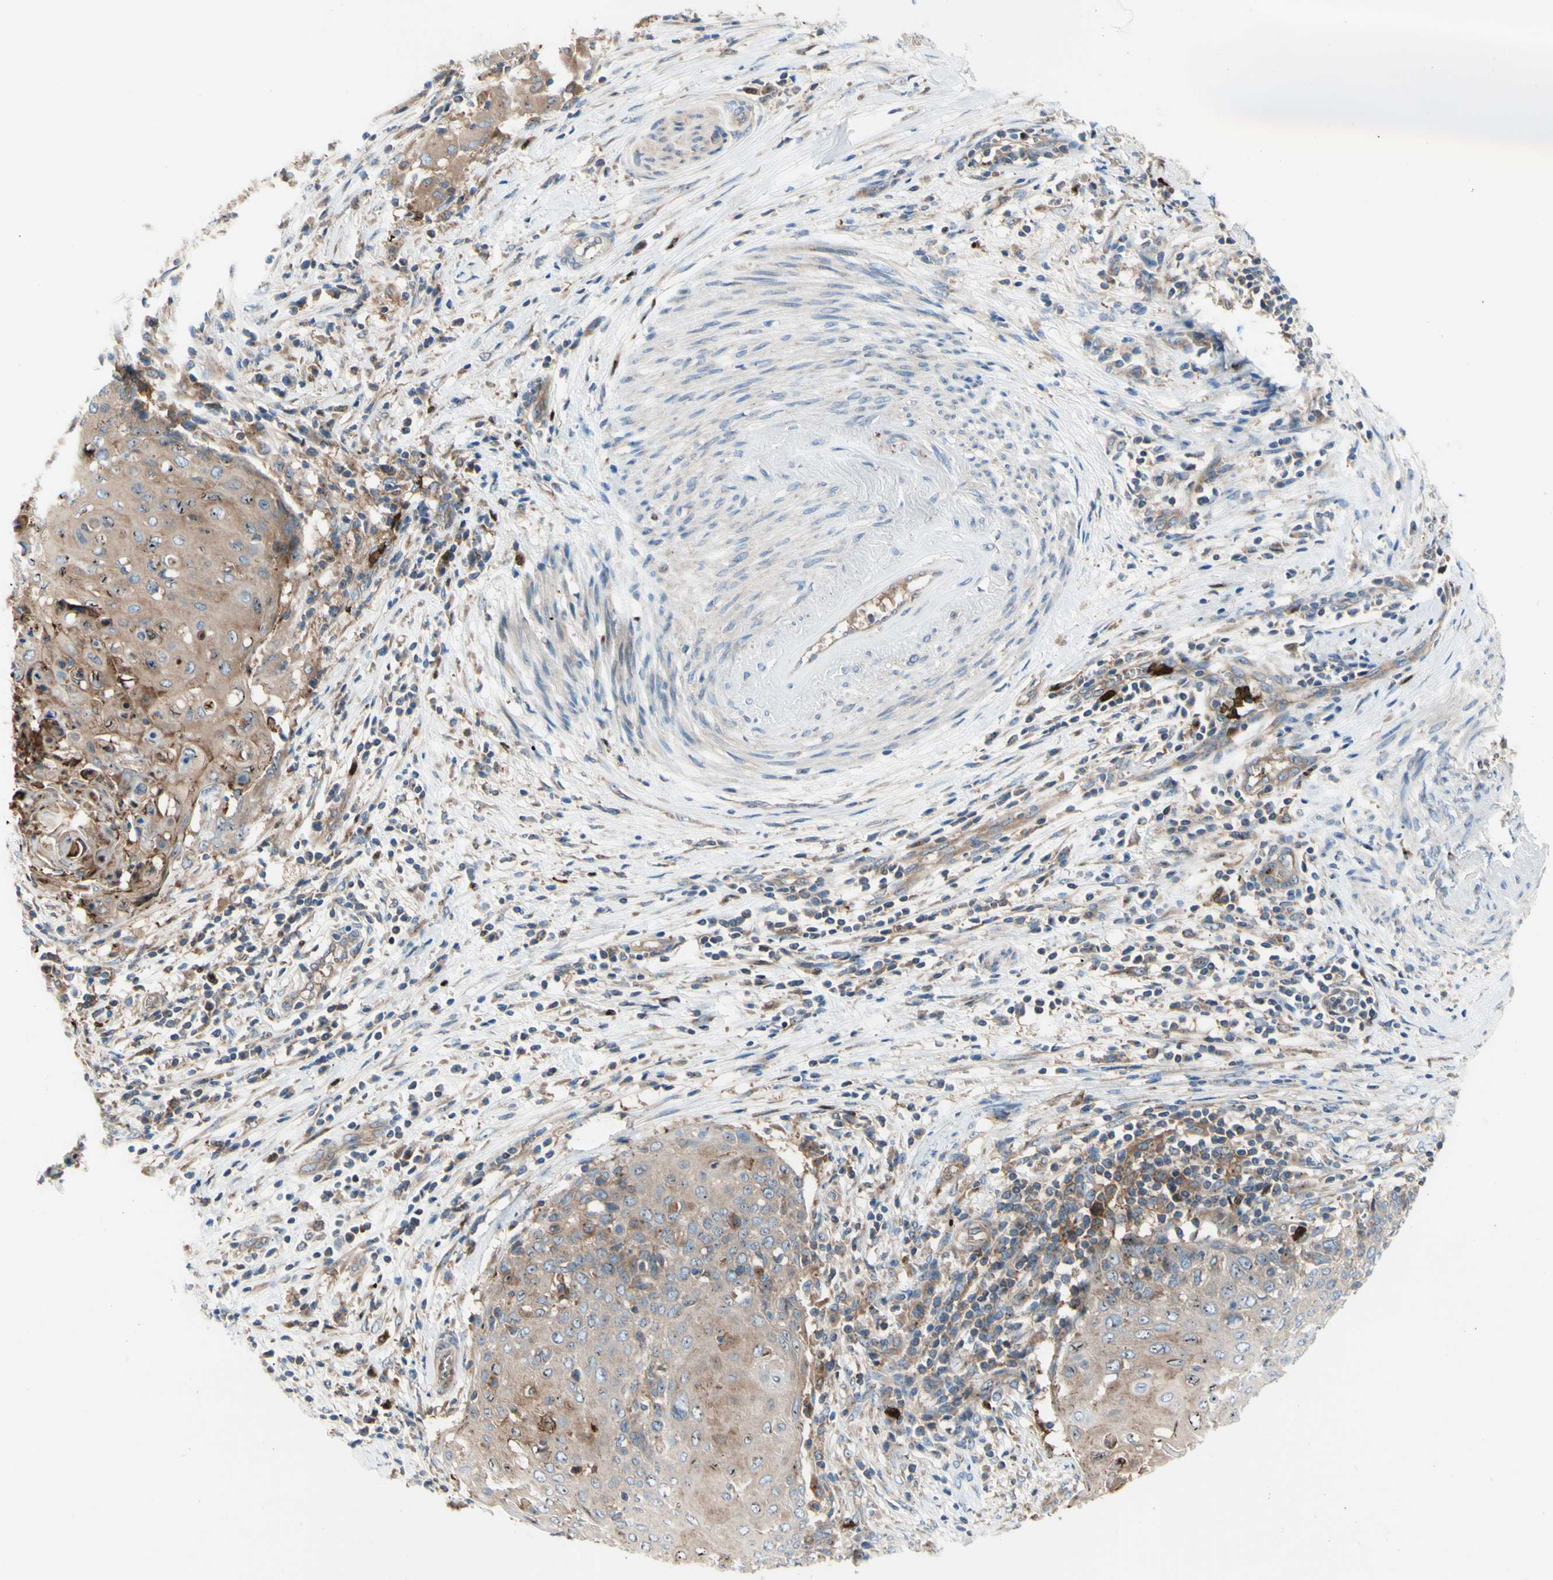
{"staining": {"intensity": "weak", "quantity": ">75%", "location": "cytoplasmic/membranous"}, "tissue": "cervical cancer", "cell_type": "Tumor cells", "image_type": "cancer", "snomed": [{"axis": "morphology", "description": "Squamous cell carcinoma, NOS"}, {"axis": "topography", "description": "Cervix"}], "caption": "Immunohistochemistry image of neoplastic tissue: human squamous cell carcinoma (cervical) stained using IHC shows low levels of weak protein expression localized specifically in the cytoplasmic/membranous of tumor cells, appearing as a cytoplasmic/membranous brown color.", "gene": "USP9X", "patient": {"sex": "female", "age": 39}}